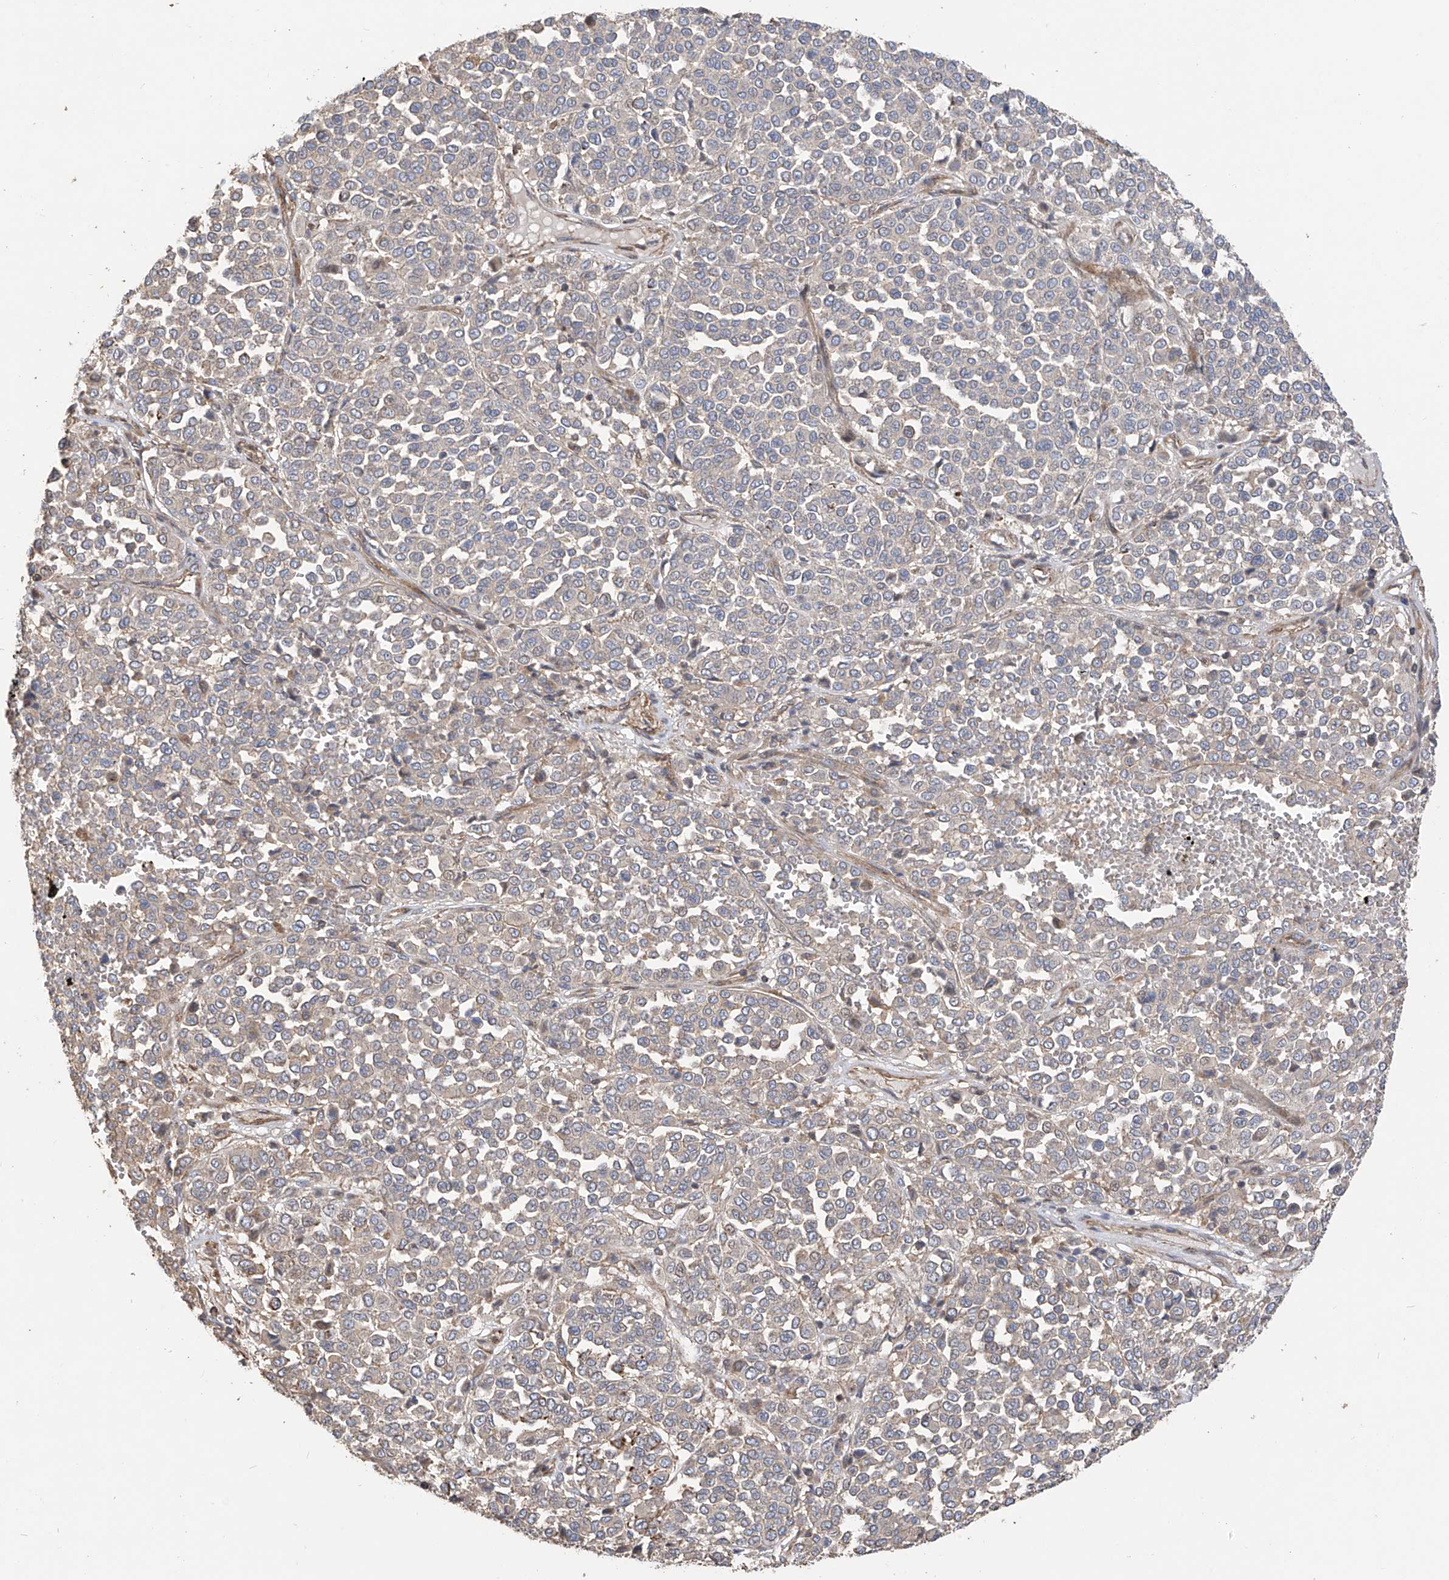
{"staining": {"intensity": "negative", "quantity": "none", "location": "none"}, "tissue": "melanoma", "cell_type": "Tumor cells", "image_type": "cancer", "snomed": [{"axis": "morphology", "description": "Malignant melanoma, Metastatic site"}, {"axis": "topography", "description": "Pancreas"}], "caption": "DAB immunohistochemical staining of melanoma displays no significant staining in tumor cells.", "gene": "SLC43A3", "patient": {"sex": "female", "age": 30}}